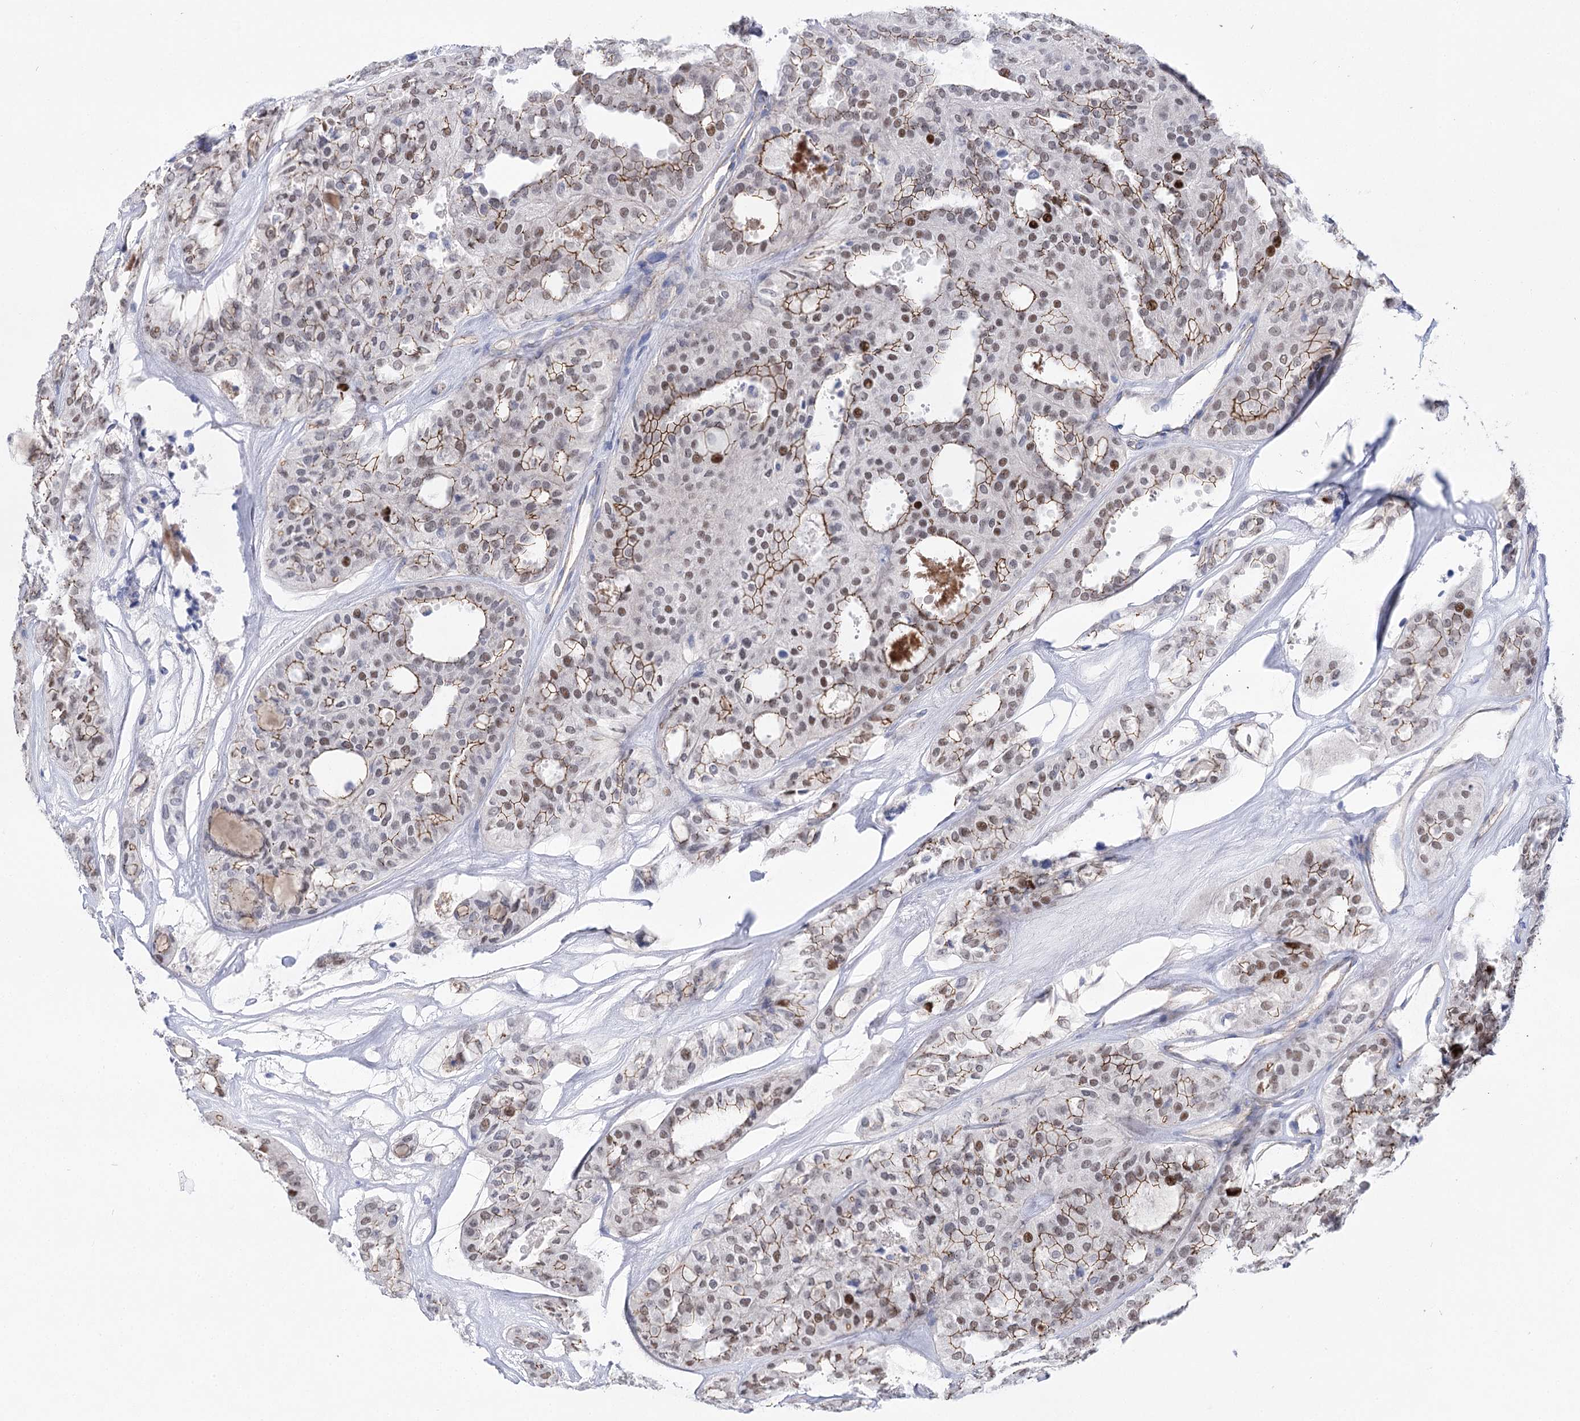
{"staining": {"intensity": "moderate", "quantity": "25%-75%", "location": "cytoplasmic/membranous,nuclear"}, "tissue": "thyroid cancer", "cell_type": "Tumor cells", "image_type": "cancer", "snomed": [{"axis": "morphology", "description": "Follicular adenoma carcinoma, NOS"}, {"axis": "topography", "description": "Thyroid gland"}], "caption": "Immunohistochemical staining of follicular adenoma carcinoma (thyroid) shows moderate cytoplasmic/membranous and nuclear protein staining in about 25%-75% of tumor cells. The protein is stained brown, and the nuclei are stained in blue (DAB IHC with brightfield microscopy, high magnification).", "gene": "NRAP", "patient": {"sex": "male", "age": 75}}